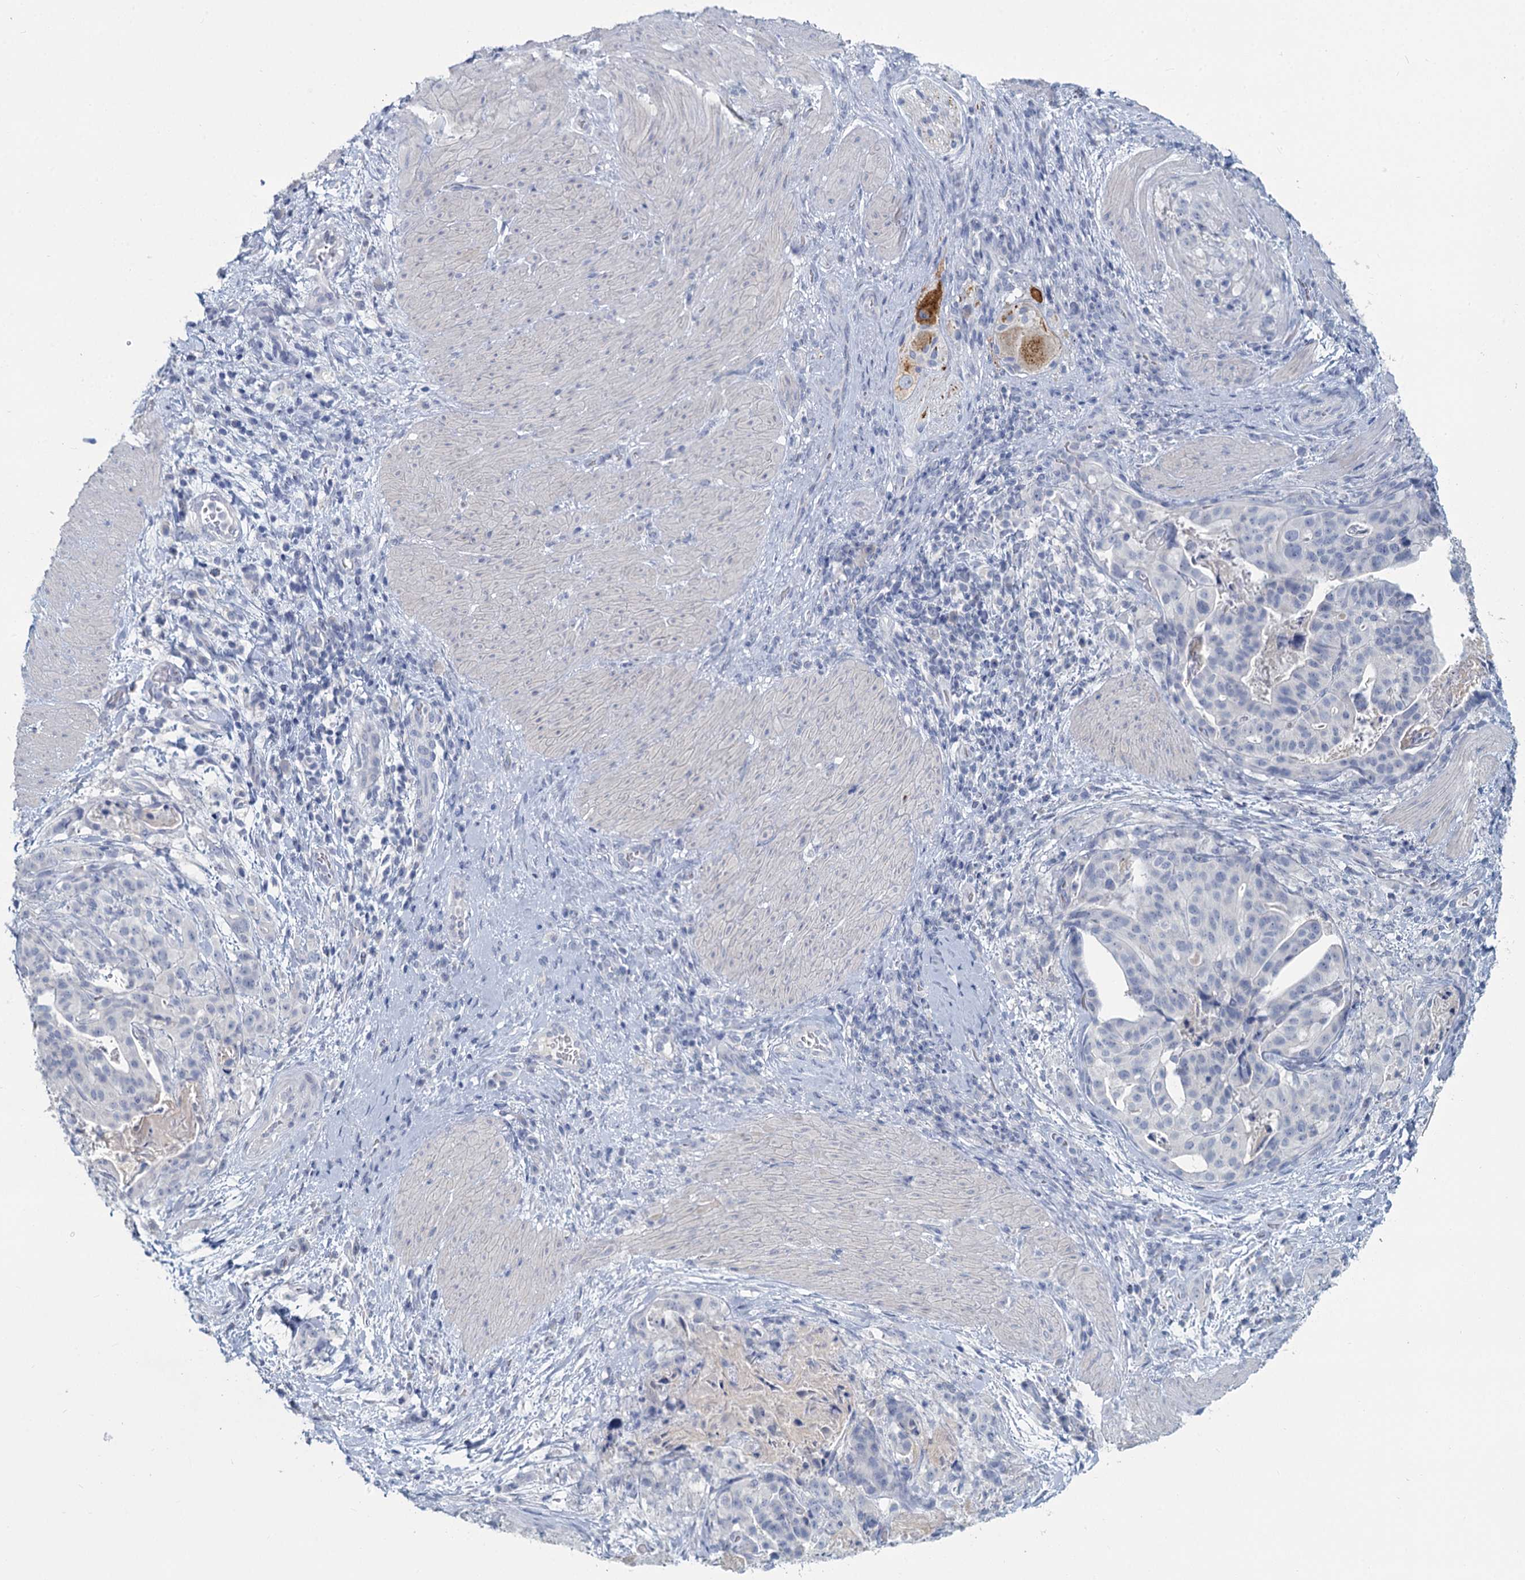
{"staining": {"intensity": "negative", "quantity": "none", "location": "none"}, "tissue": "stomach cancer", "cell_type": "Tumor cells", "image_type": "cancer", "snomed": [{"axis": "morphology", "description": "Adenocarcinoma, NOS"}, {"axis": "topography", "description": "Stomach"}], "caption": "The image exhibits no staining of tumor cells in stomach cancer.", "gene": "CHGA", "patient": {"sex": "male", "age": 48}}